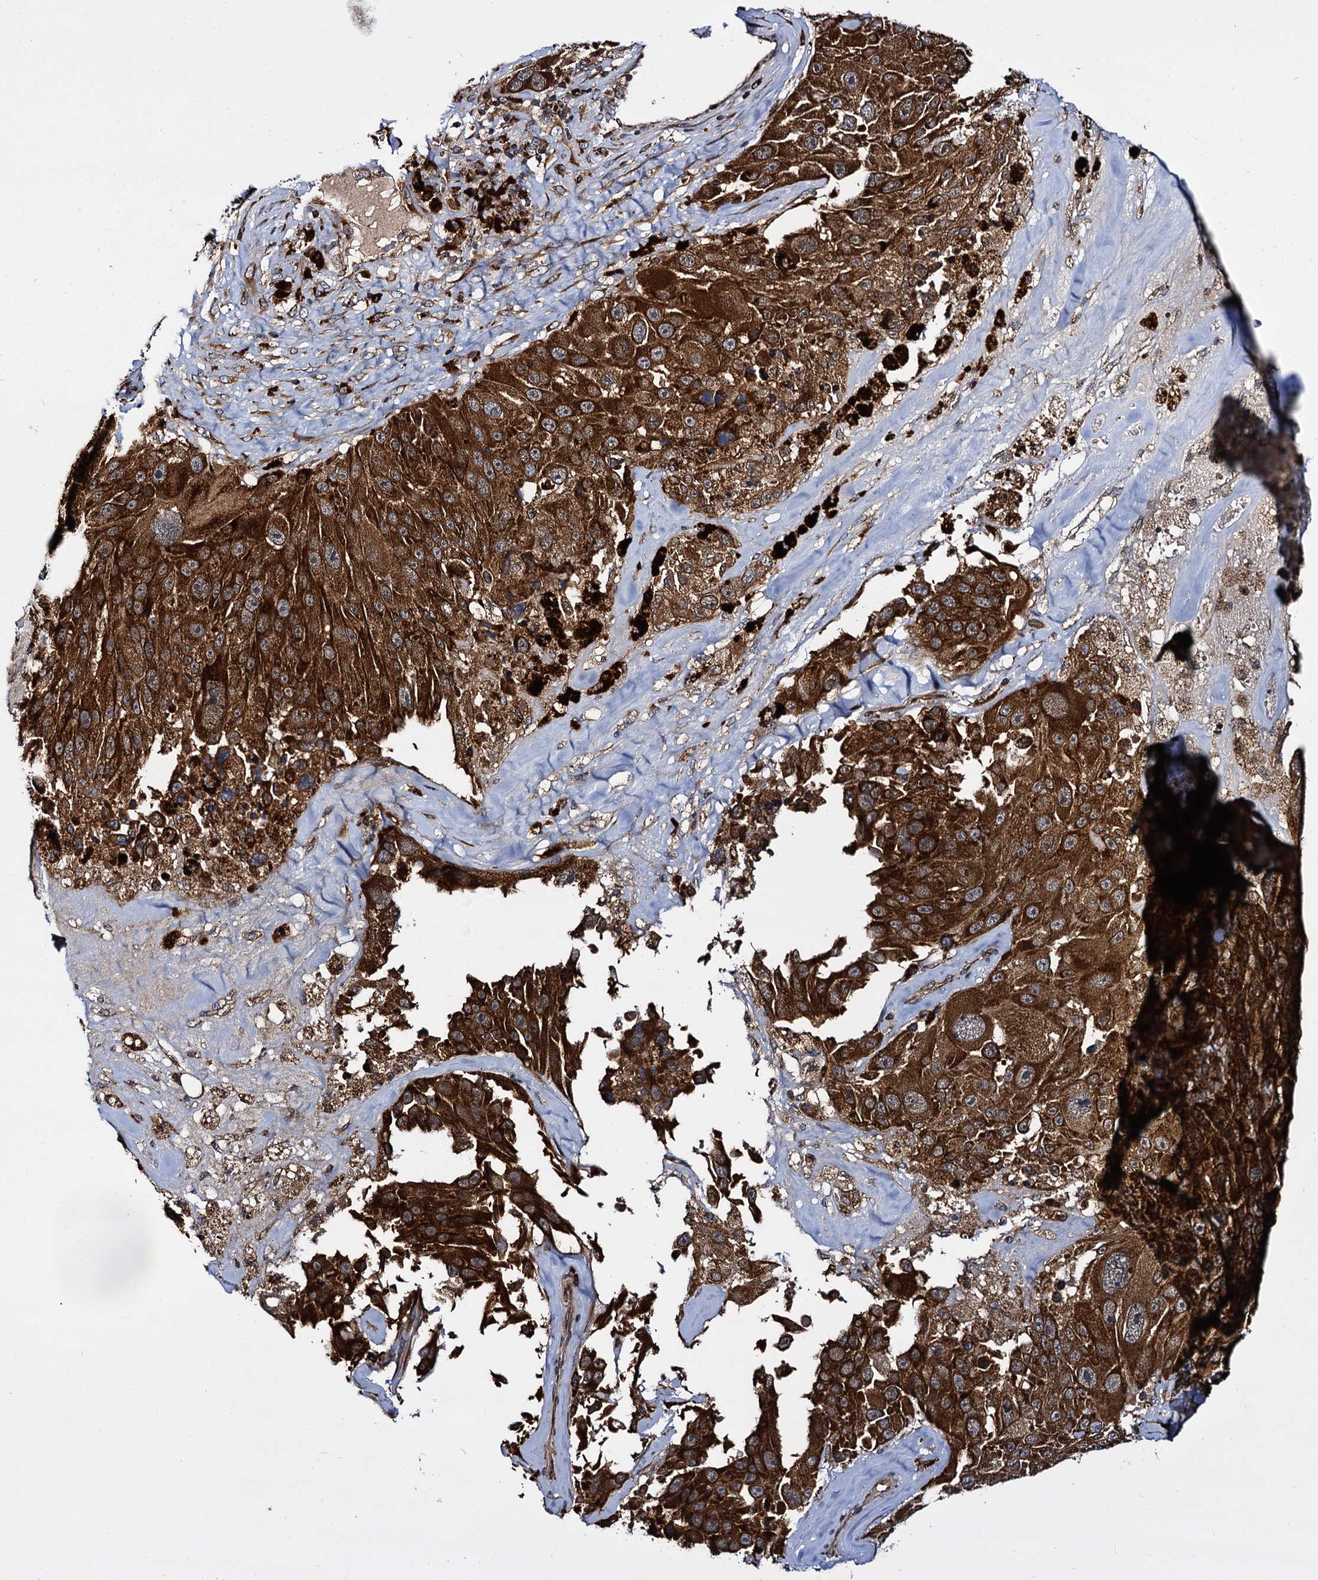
{"staining": {"intensity": "strong", "quantity": ">75%", "location": "cytoplasmic/membranous"}, "tissue": "melanoma", "cell_type": "Tumor cells", "image_type": "cancer", "snomed": [{"axis": "morphology", "description": "Malignant melanoma, Metastatic site"}, {"axis": "topography", "description": "Lymph node"}], "caption": "Melanoma stained with a brown dye displays strong cytoplasmic/membranous positive expression in about >75% of tumor cells.", "gene": "UFM1", "patient": {"sex": "male", "age": 62}}